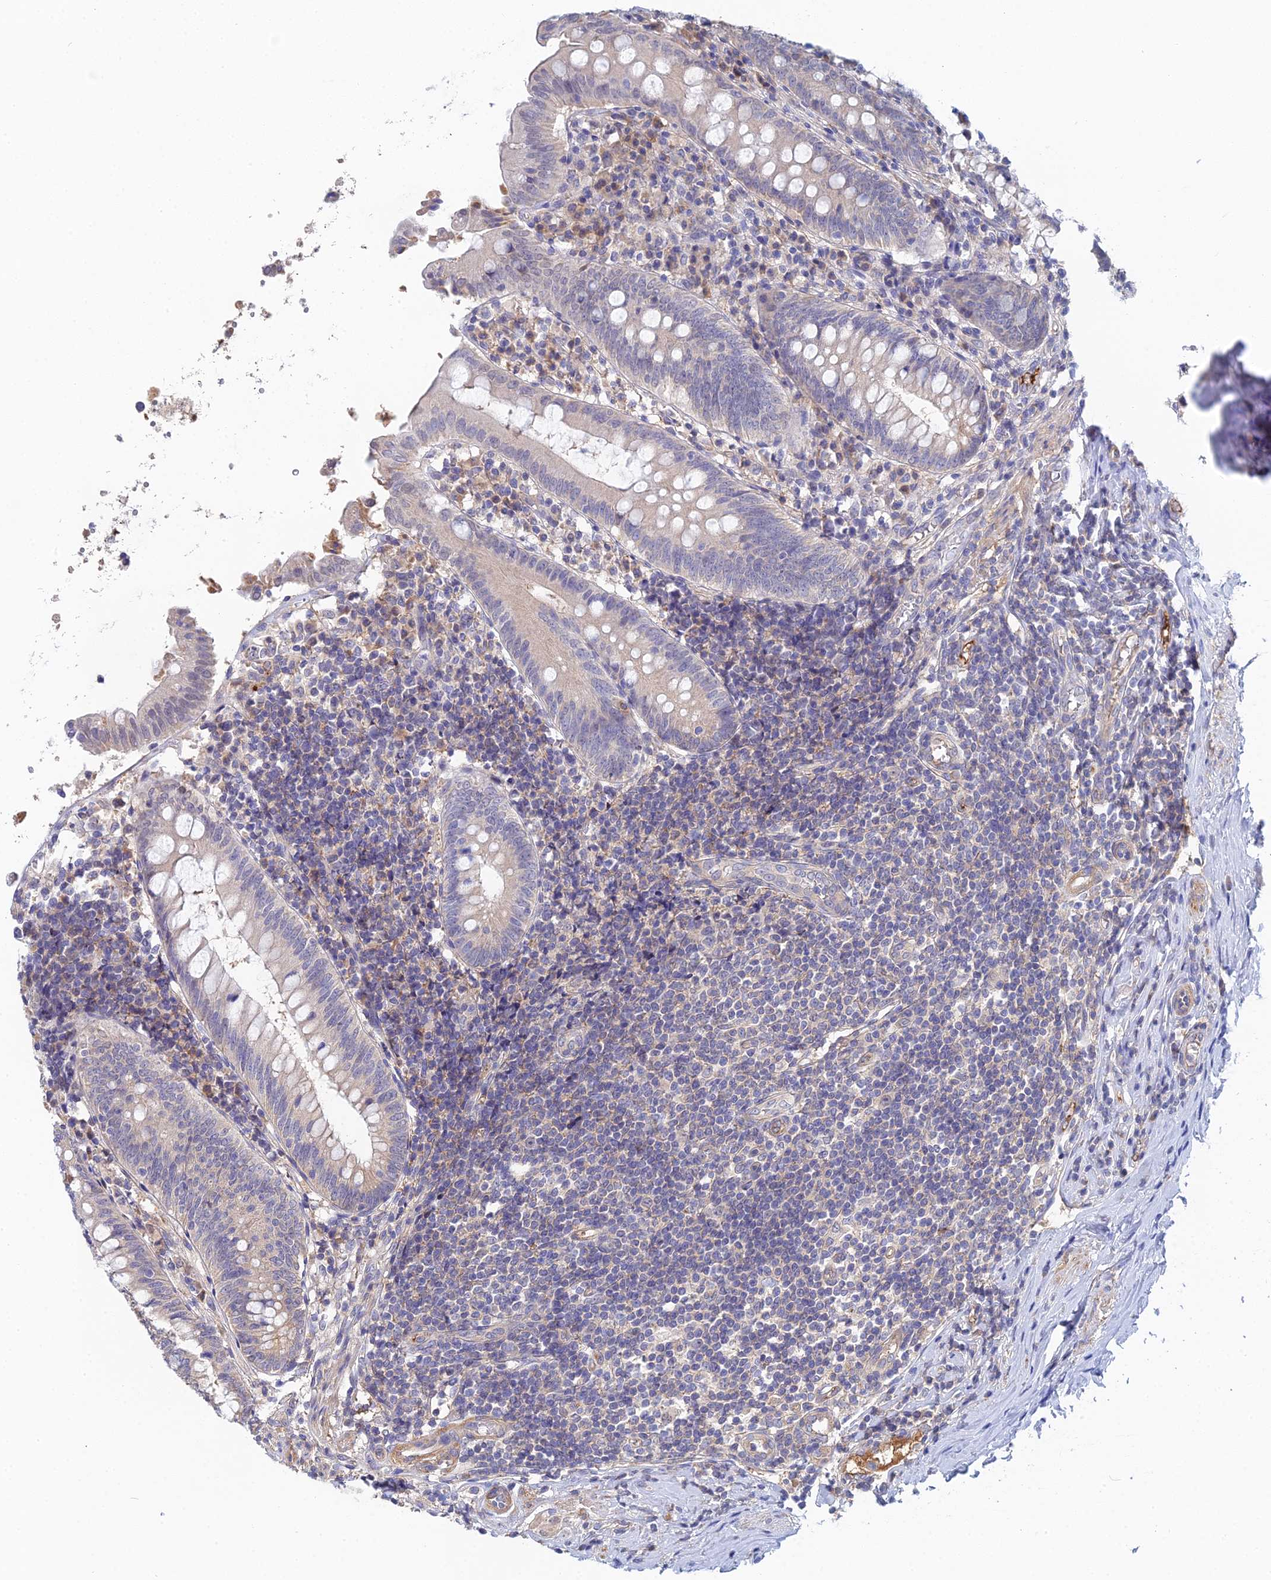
{"staining": {"intensity": "negative", "quantity": "none", "location": "none"}, "tissue": "appendix", "cell_type": "Glandular cells", "image_type": "normal", "snomed": [{"axis": "morphology", "description": "Normal tissue, NOS"}, {"axis": "topography", "description": "Appendix"}], "caption": "This is an IHC image of benign human appendix. There is no expression in glandular cells.", "gene": "DNAH14", "patient": {"sex": "female", "age": 54}}